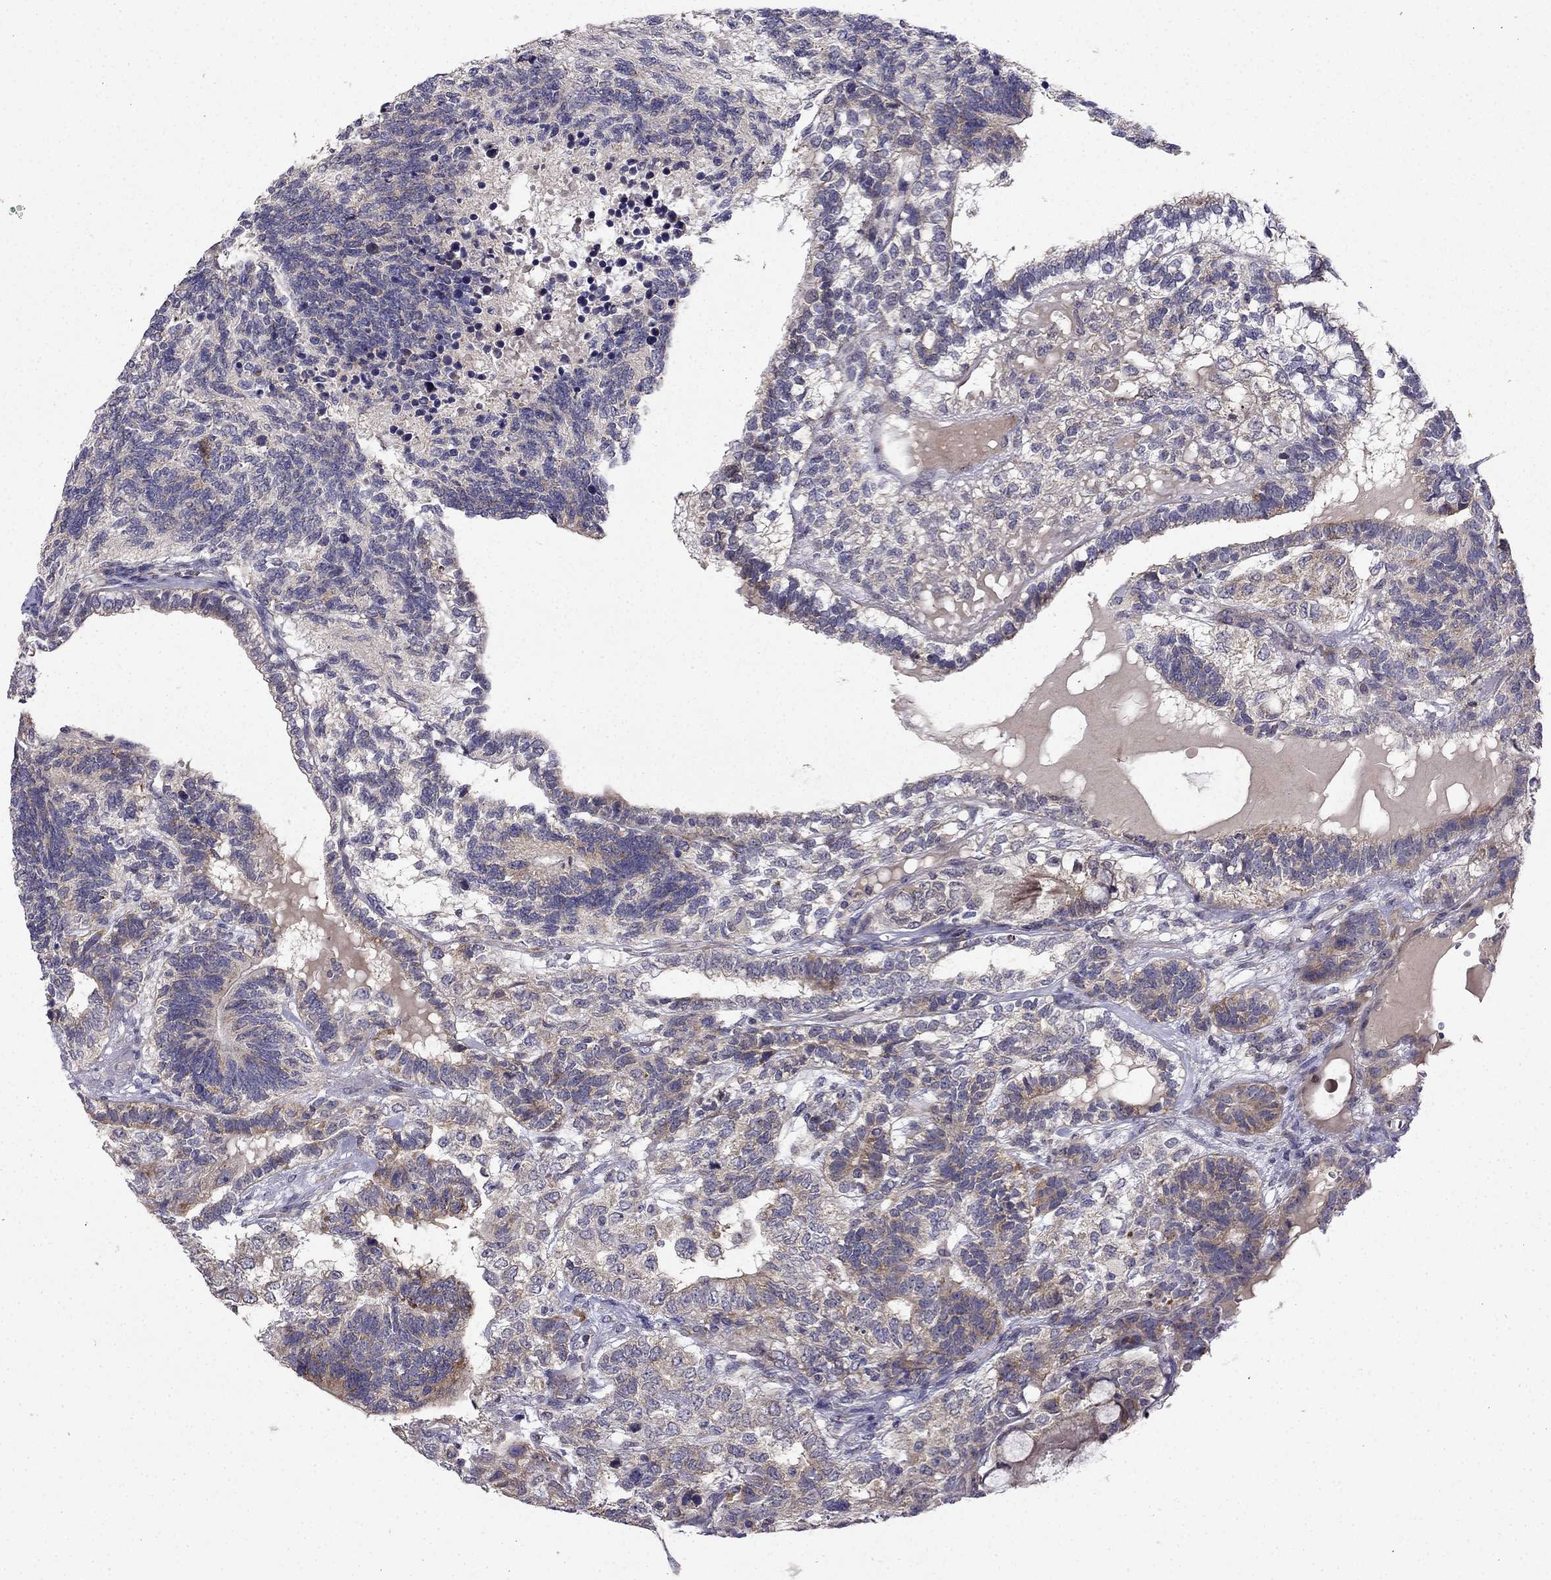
{"staining": {"intensity": "moderate", "quantity": "<25%", "location": "cytoplasmic/membranous"}, "tissue": "testis cancer", "cell_type": "Tumor cells", "image_type": "cancer", "snomed": [{"axis": "morphology", "description": "Seminoma, NOS"}, {"axis": "morphology", "description": "Carcinoma, Embryonal, NOS"}, {"axis": "topography", "description": "Testis"}], "caption": "Tumor cells demonstrate low levels of moderate cytoplasmic/membranous expression in approximately <25% of cells in human testis cancer (seminoma). (IHC, brightfield microscopy, high magnification).", "gene": "STXBP5", "patient": {"sex": "male", "age": 41}}